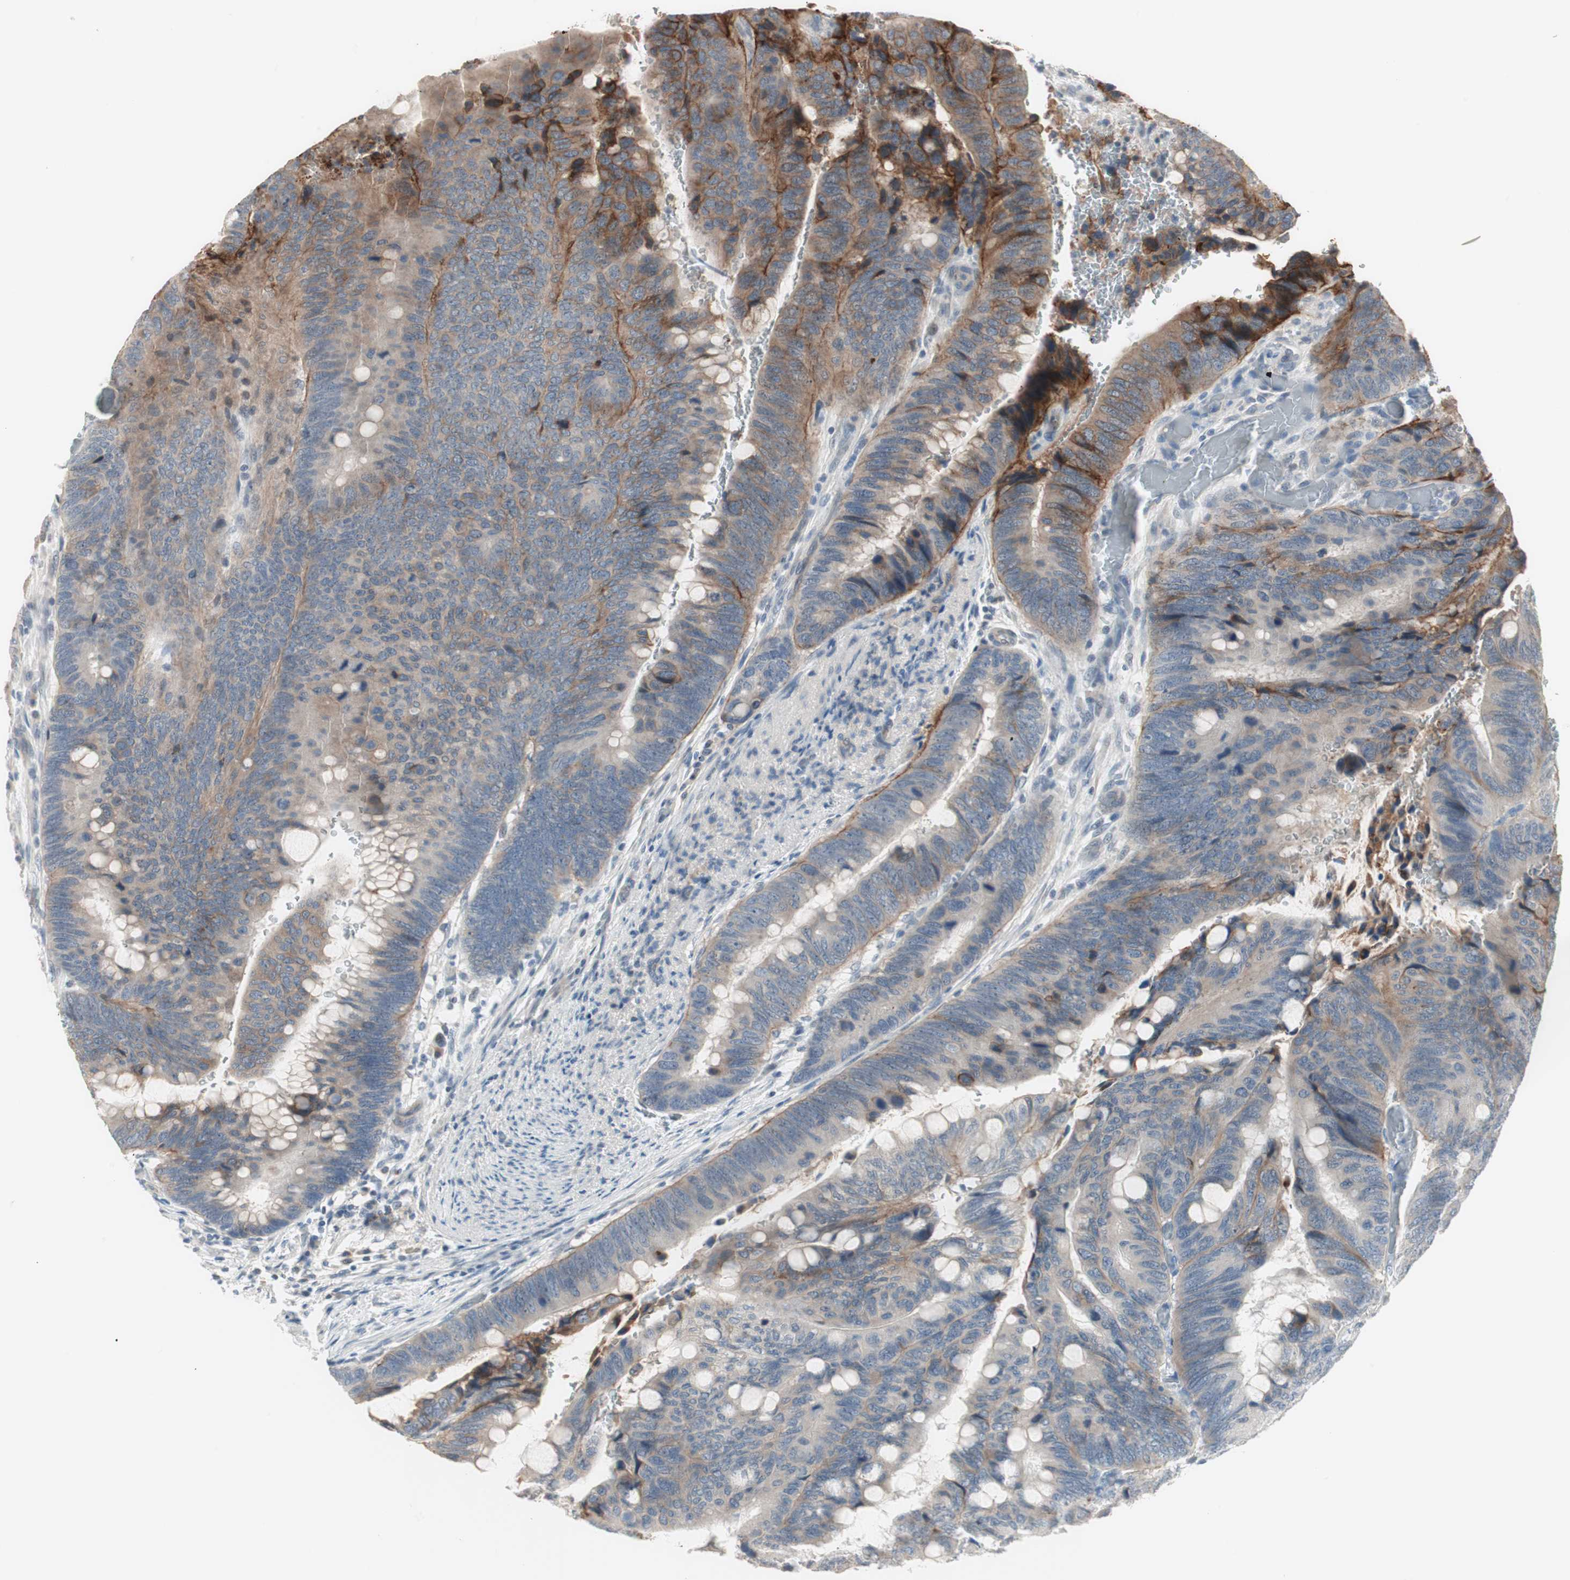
{"staining": {"intensity": "weak", "quantity": "25%-75%", "location": "cytoplasmic/membranous"}, "tissue": "colorectal cancer", "cell_type": "Tumor cells", "image_type": "cancer", "snomed": [{"axis": "morphology", "description": "Normal tissue, NOS"}, {"axis": "morphology", "description": "Adenocarcinoma, NOS"}, {"axis": "topography", "description": "Rectum"}, {"axis": "topography", "description": "Peripheral nerve tissue"}], "caption": "Adenocarcinoma (colorectal) stained for a protein (brown) exhibits weak cytoplasmic/membranous positive expression in approximately 25%-75% of tumor cells.", "gene": "ITGB4", "patient": {"sex": "male", "age": 92}}